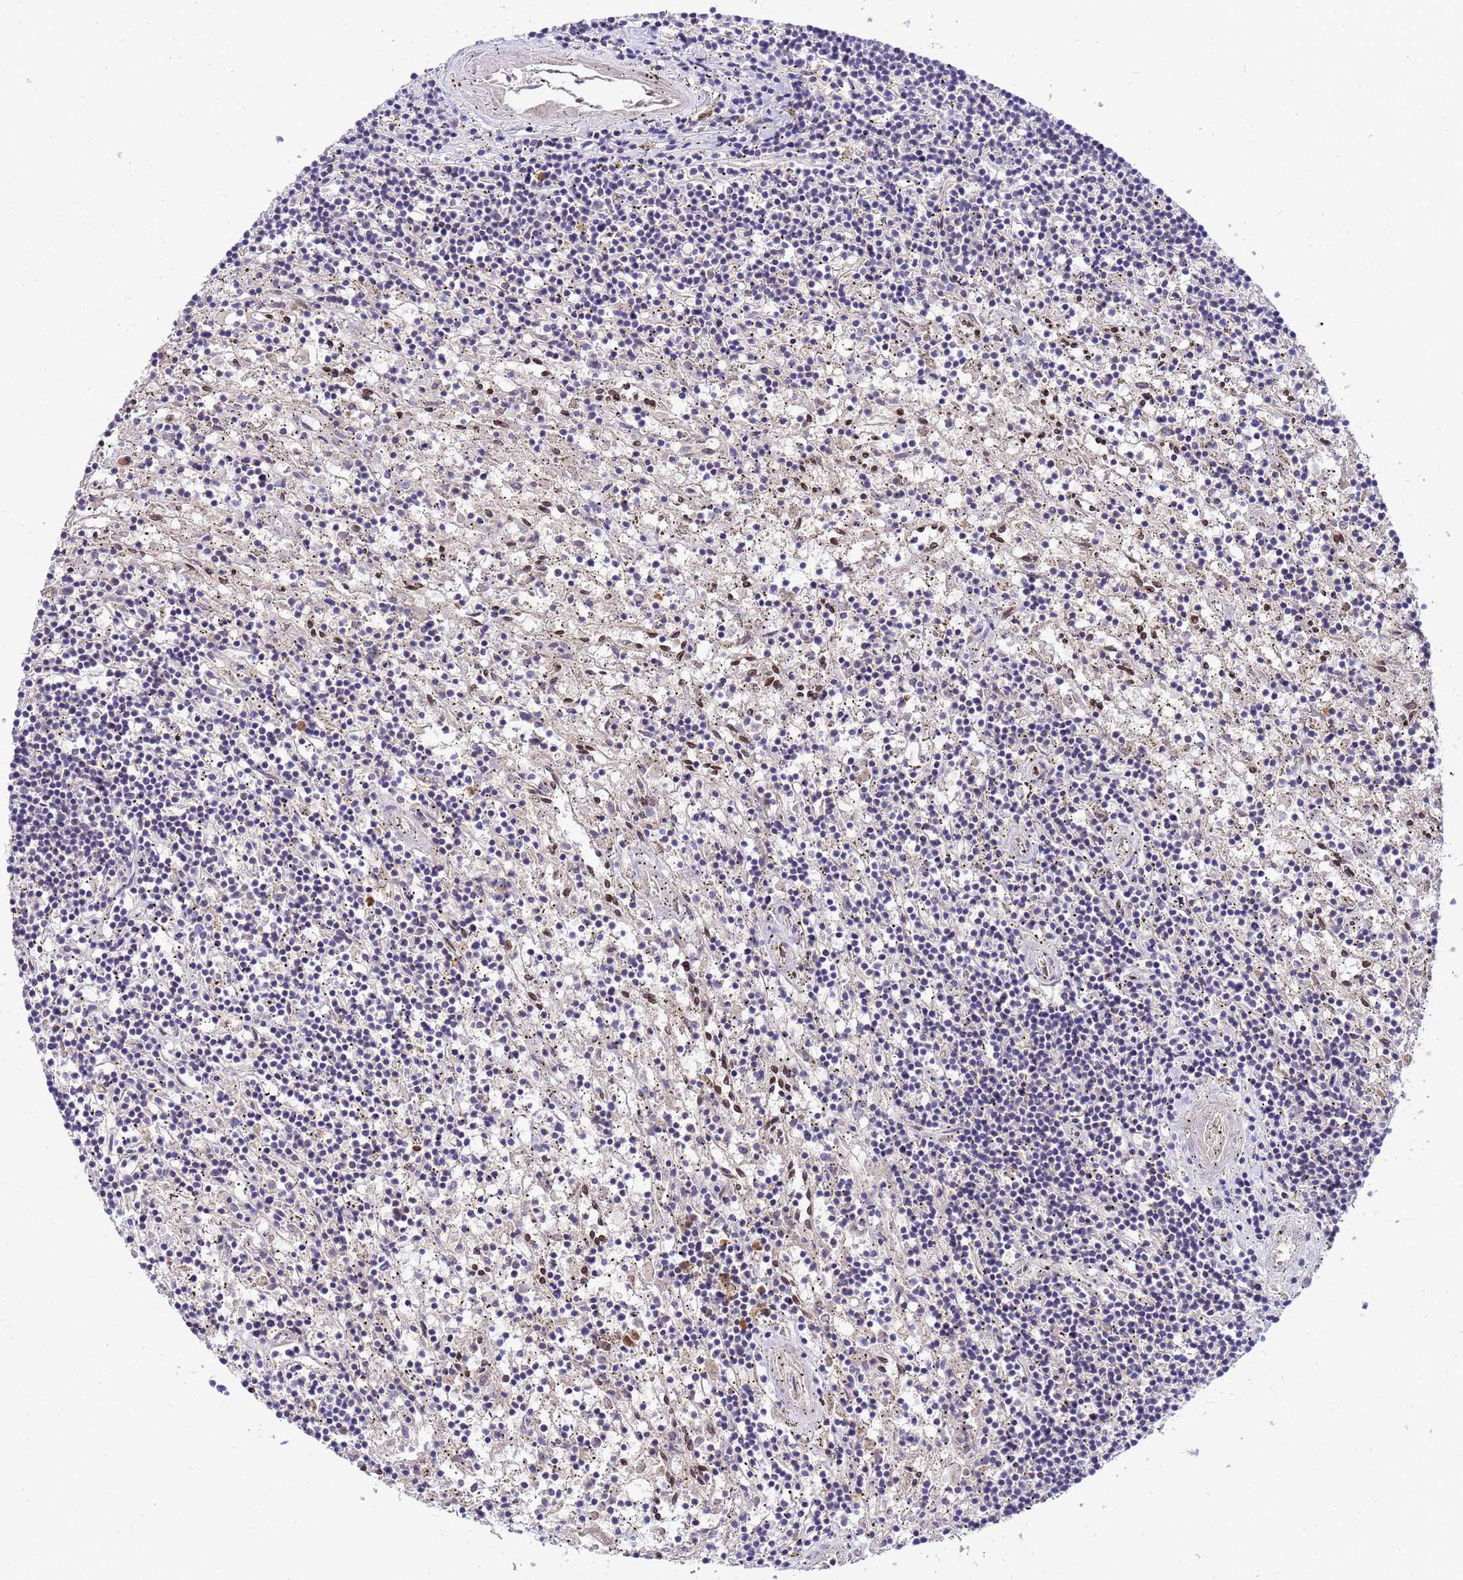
{"staining": {"intensity": "negative", "quantity": "none", "location": "none"}, "tissue": "lymphoma", "cell_type": "Tumor cells", "image_type": "cancer", "snomed": [{"axis": "morphology", "description": "Malignant lymphoma, non-Hodgkin's type, Low grade"}, {"axis": "topography", "description": "Spleen"}], "caption": "This image is of low-grade malignant lymphoma, non-Hodgkin's type stained with IHC to label a protein in brown with the nuclei are counter-stained blue. There is no positivity in tumor cells.", "gene": "GPR135", "patient": {"sex": "male", "age": 76}}